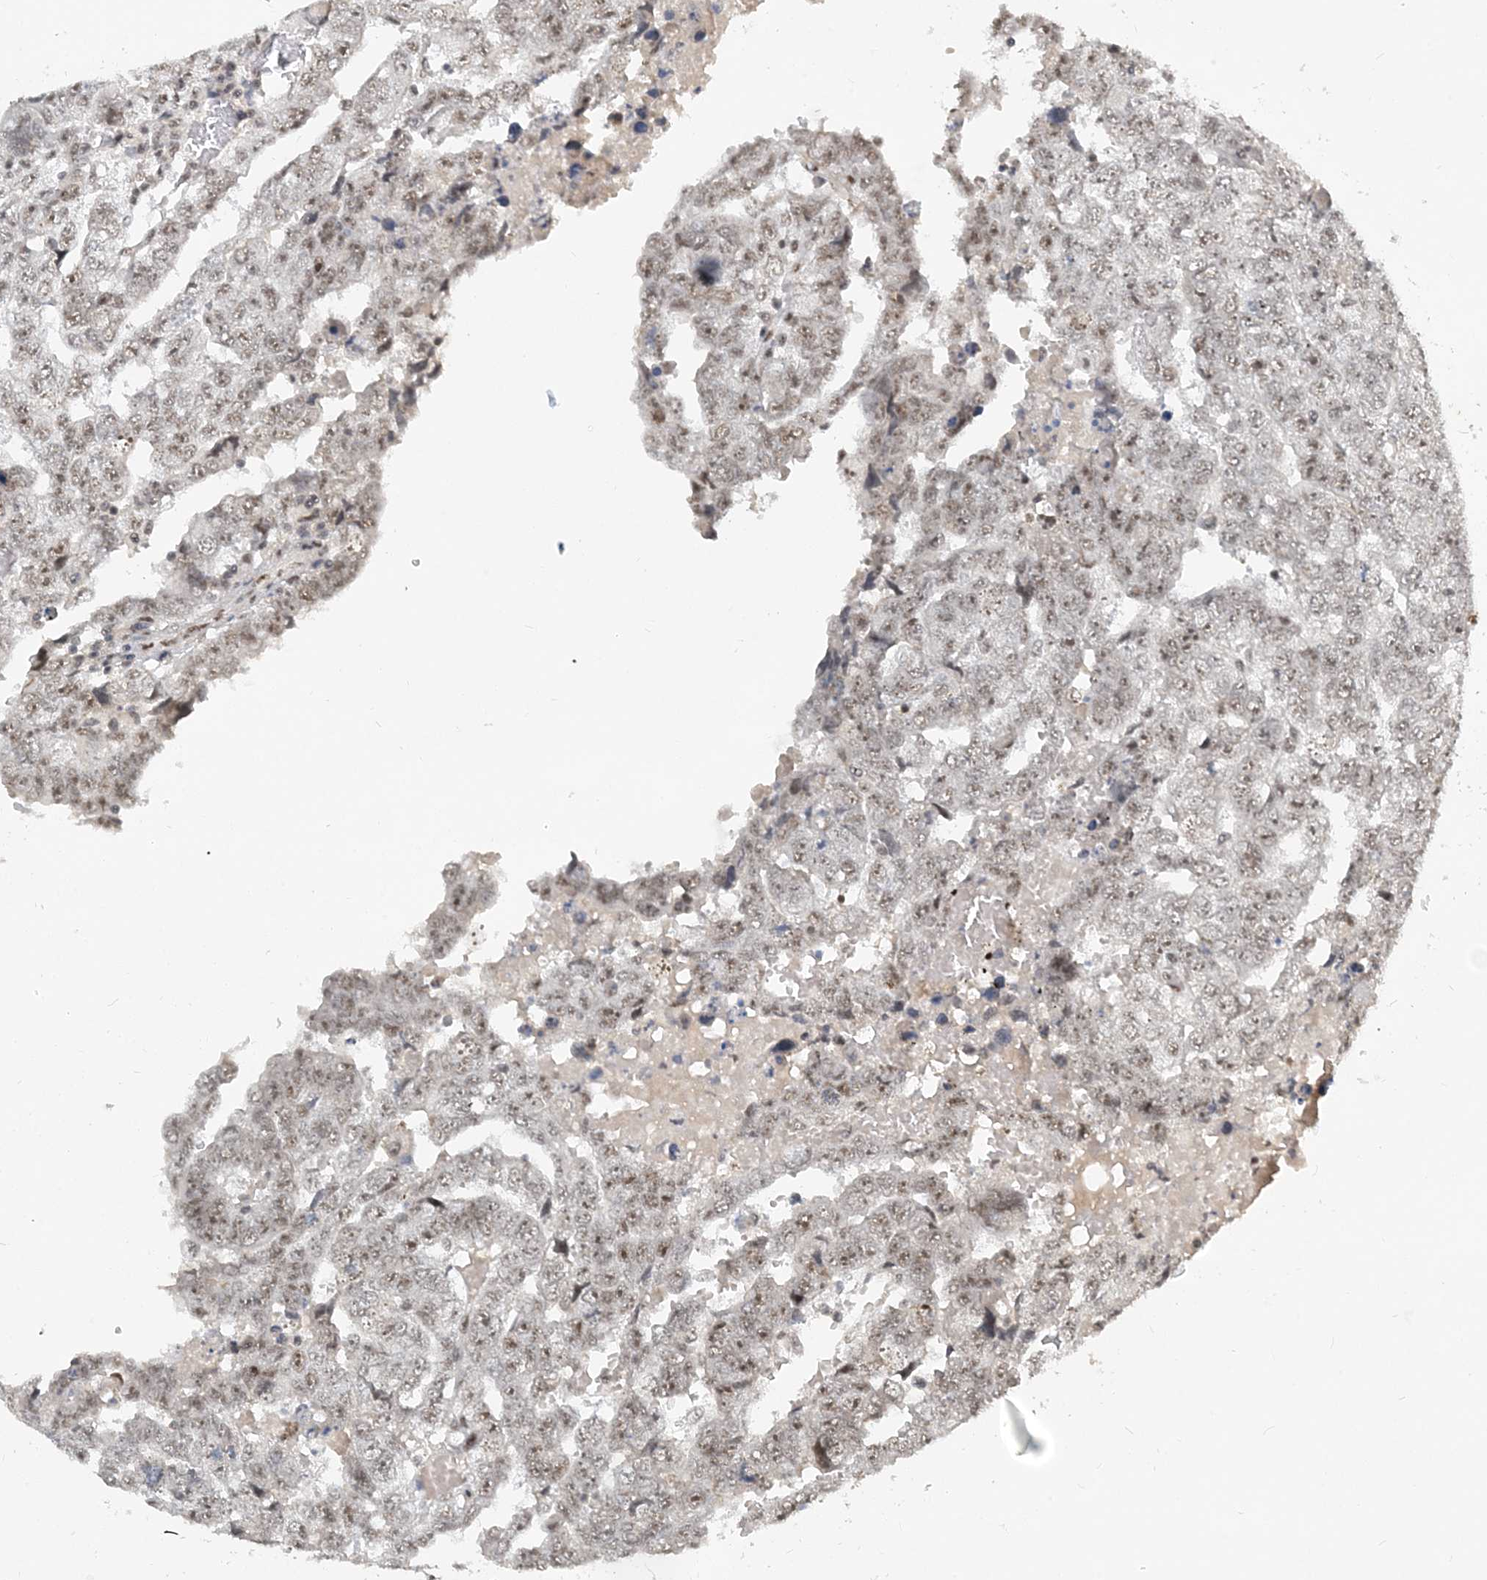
{"staining": {"intensity": "moderate", "quantity": "25%-75%", "location": "nuclear"}, "tissue": "testis cancer", "cell_type": "Tumor cells", "image_type": "cancer", "snomed": [{"axis": "morphology", "description": "Carcinoma, Embryonal, NOS"}, {"axis": "topography", "description": "Testis"}], "caption": "DAB immunohistochemical staining of human testis embryonal carcinoma shows moderate nuclear protein staining in approximately 25%-75% of tumor cells.", "gene": "PLRG1", "patient": {"sex": "male", "age": 45}}